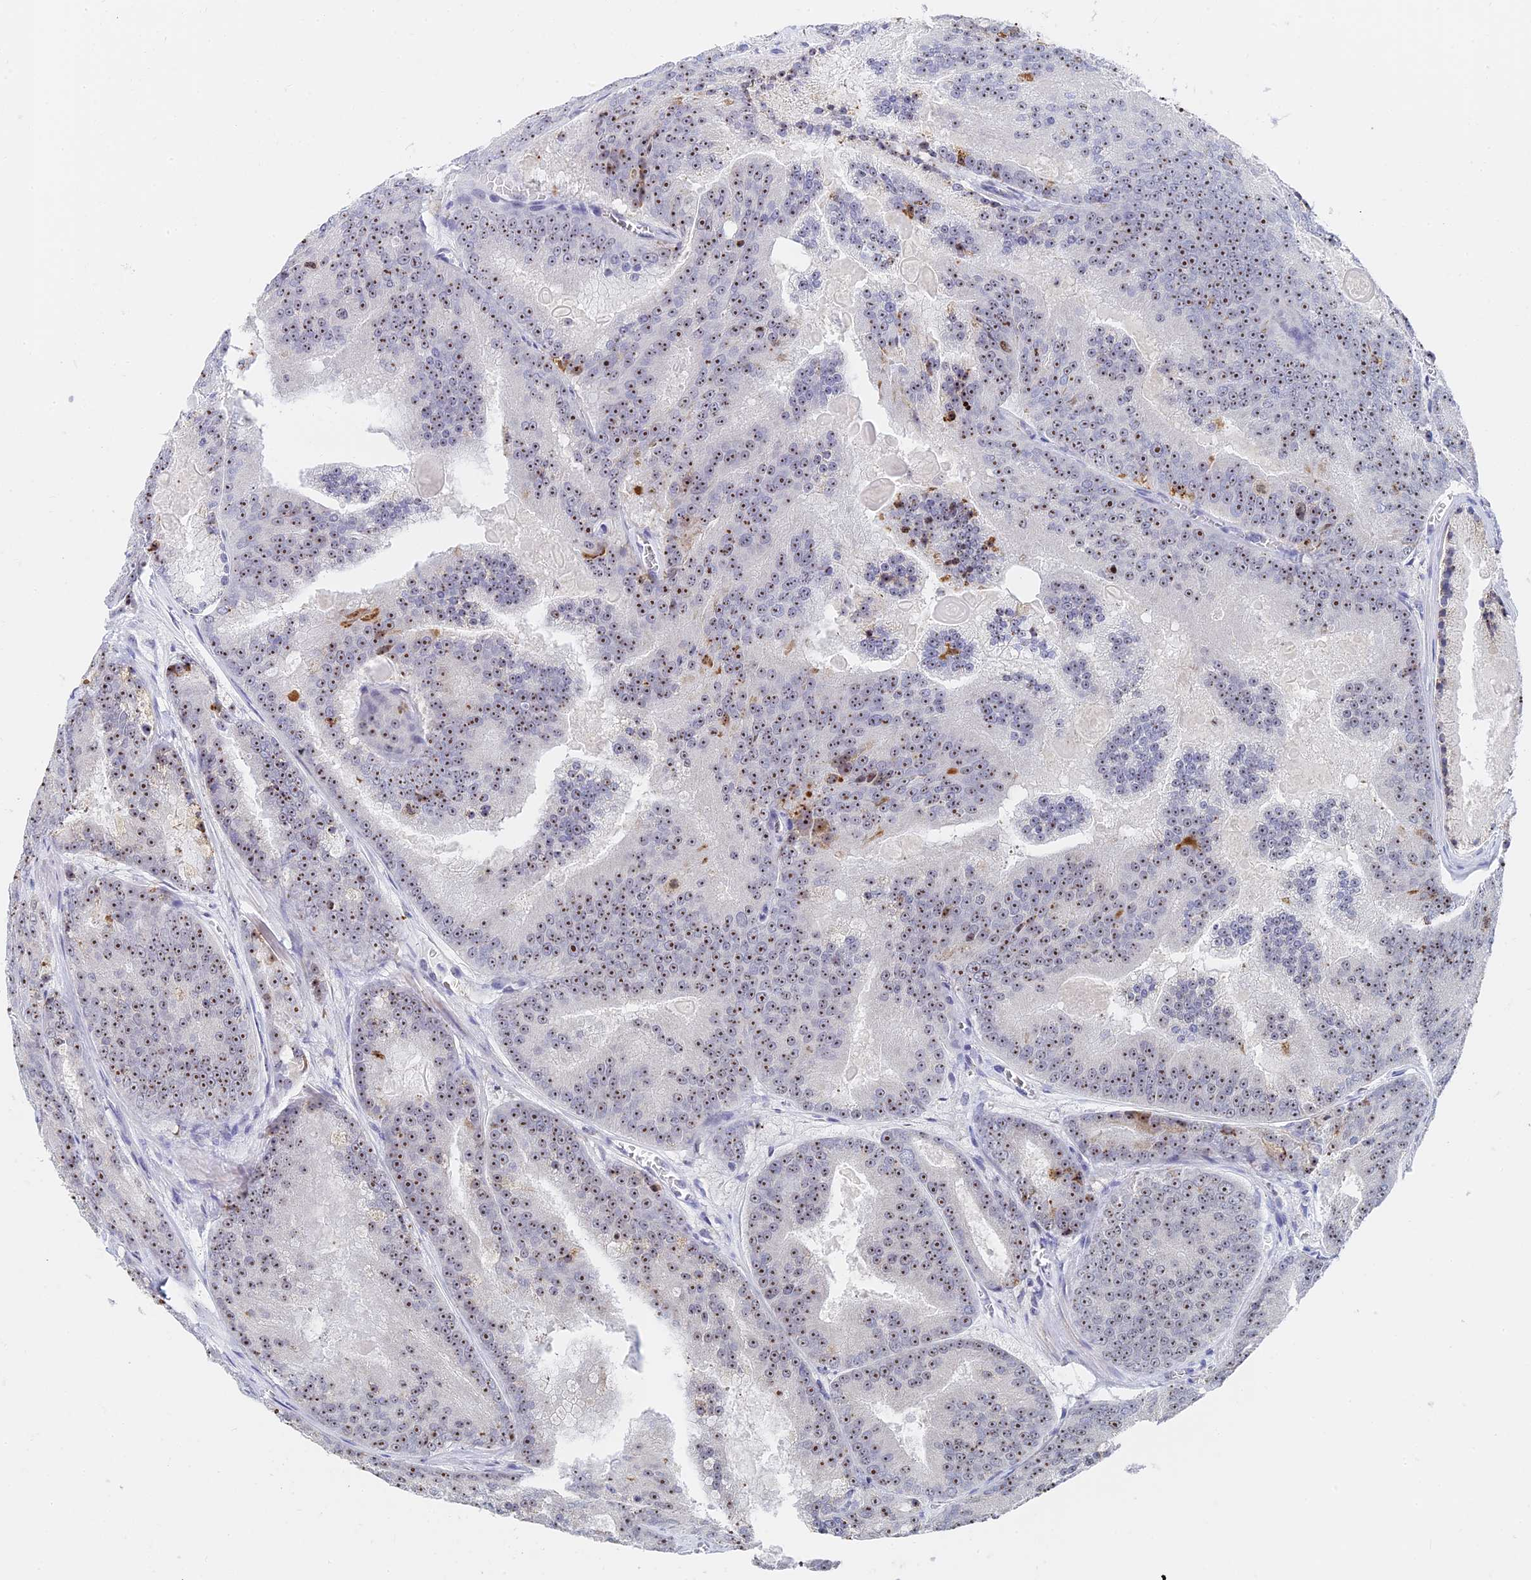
{"staining": {"intensity": "strong", "quantity": ">75%", "location": "nuclear"}, "tissue": "prostate cancer", "cell_type": "Tumor cells", "image_type": "cancer", "snomed": [{"axis": "morphology", "description": "Adenocarcinoma, High grade"}, {"axis": "topography", "description": "Prostate"}], "caption": "Tumor cells exhibit high levels of strong nuclear expression in about >75% of cells in human high-grade adenocarcinoma (prostate). Using DAB (brown) and hematoxylin (blue) stains, captured at high magnification using brightfield microscopy.", "gene": "RSL1D1", "patient": {"sex": "male", "age": 61}}